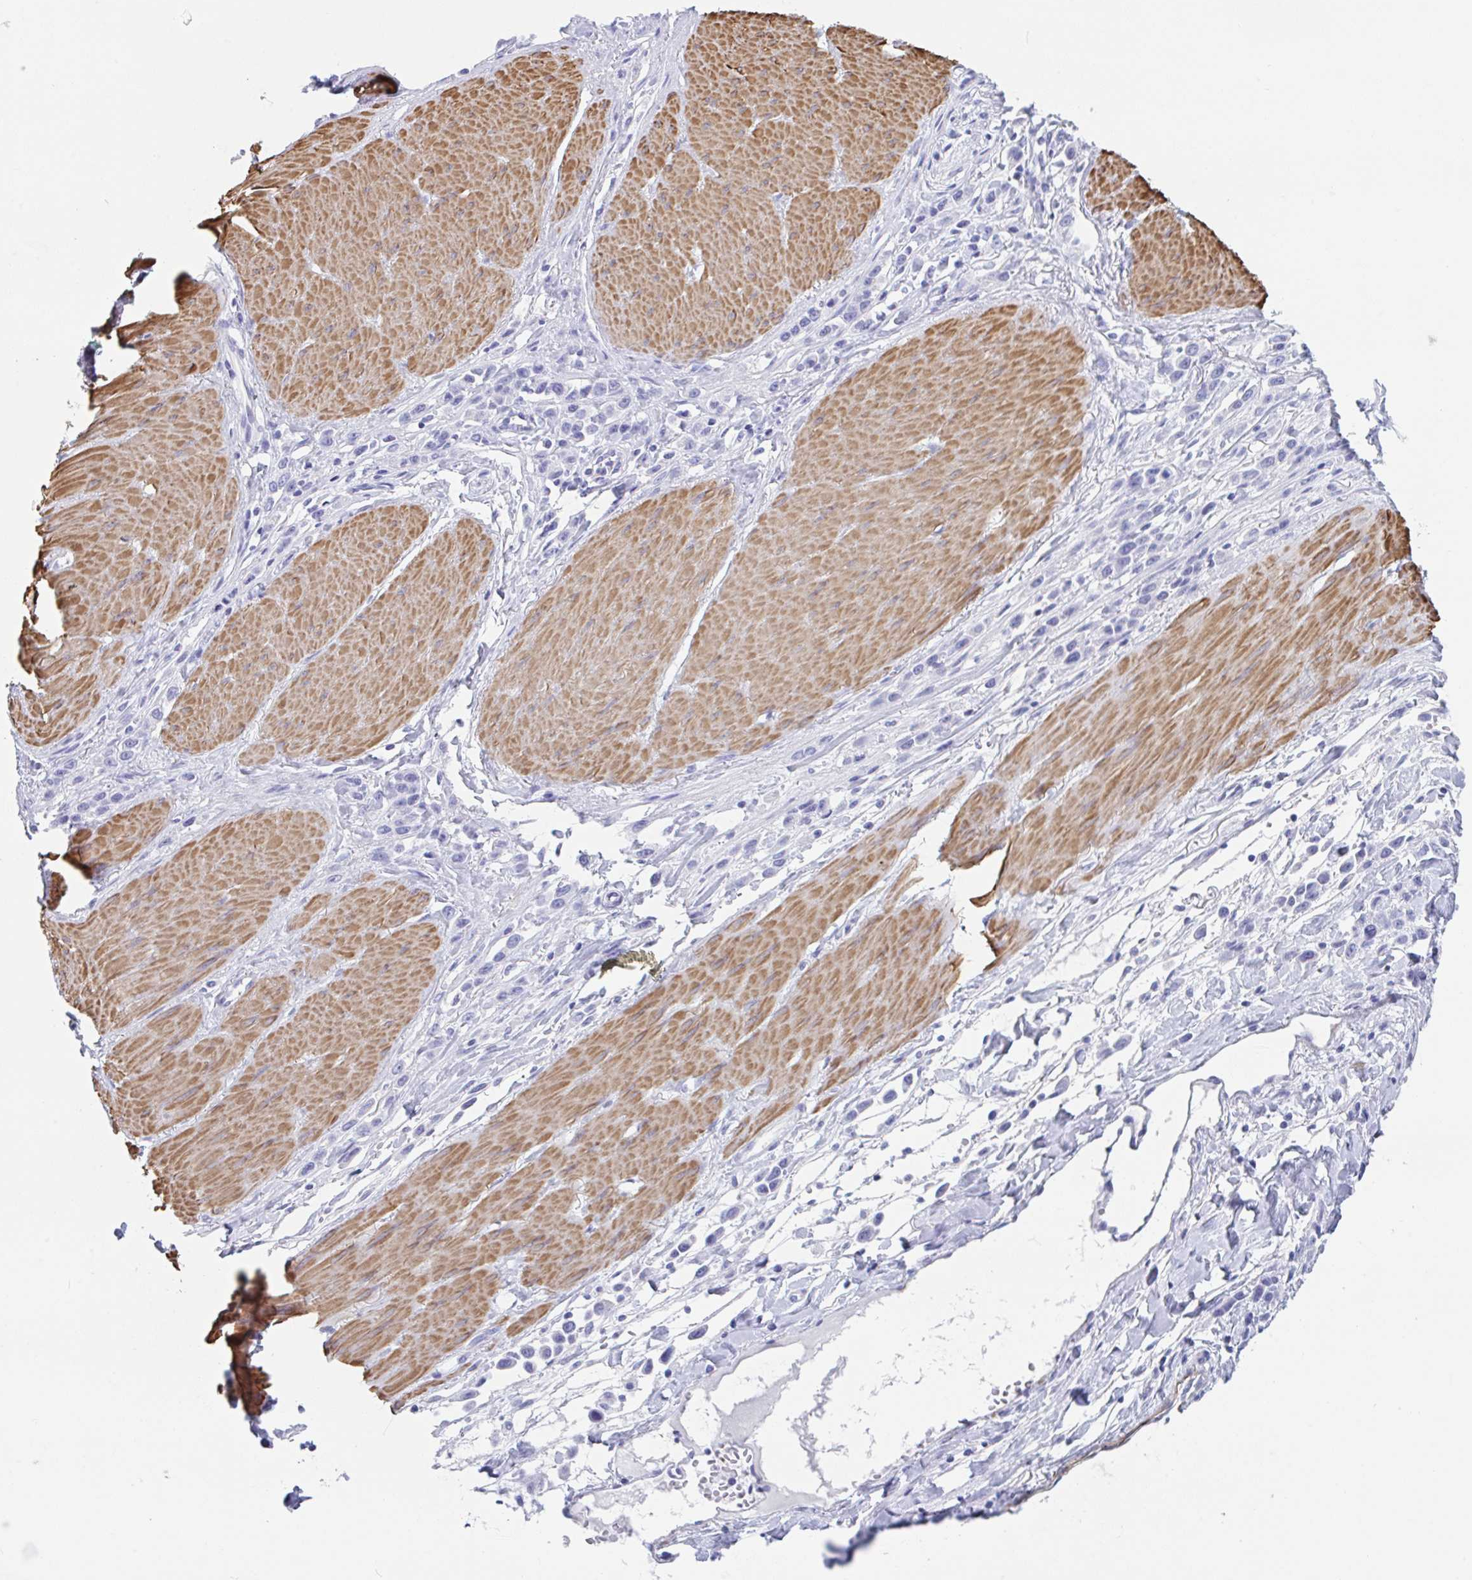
{"staining": {"intensity": "negative", "quantity": "none", "location": "none"}, "tissue": "stomach cancer", "cell_type": "Tumor cells", "image_type": "cancer", "snomed": [{"axis": "morphology", "description": "Adenocarcinoma, NOS"}, {"axis": "topography", "description": "Stomach"}], "caption": "Human adenocarcinoma (stomach) stained for a protein using immunohistochemistry shows no staining in tumor cells.", "gene": "TAS2R41", "patient": {"sex": "male", "age": 47}}